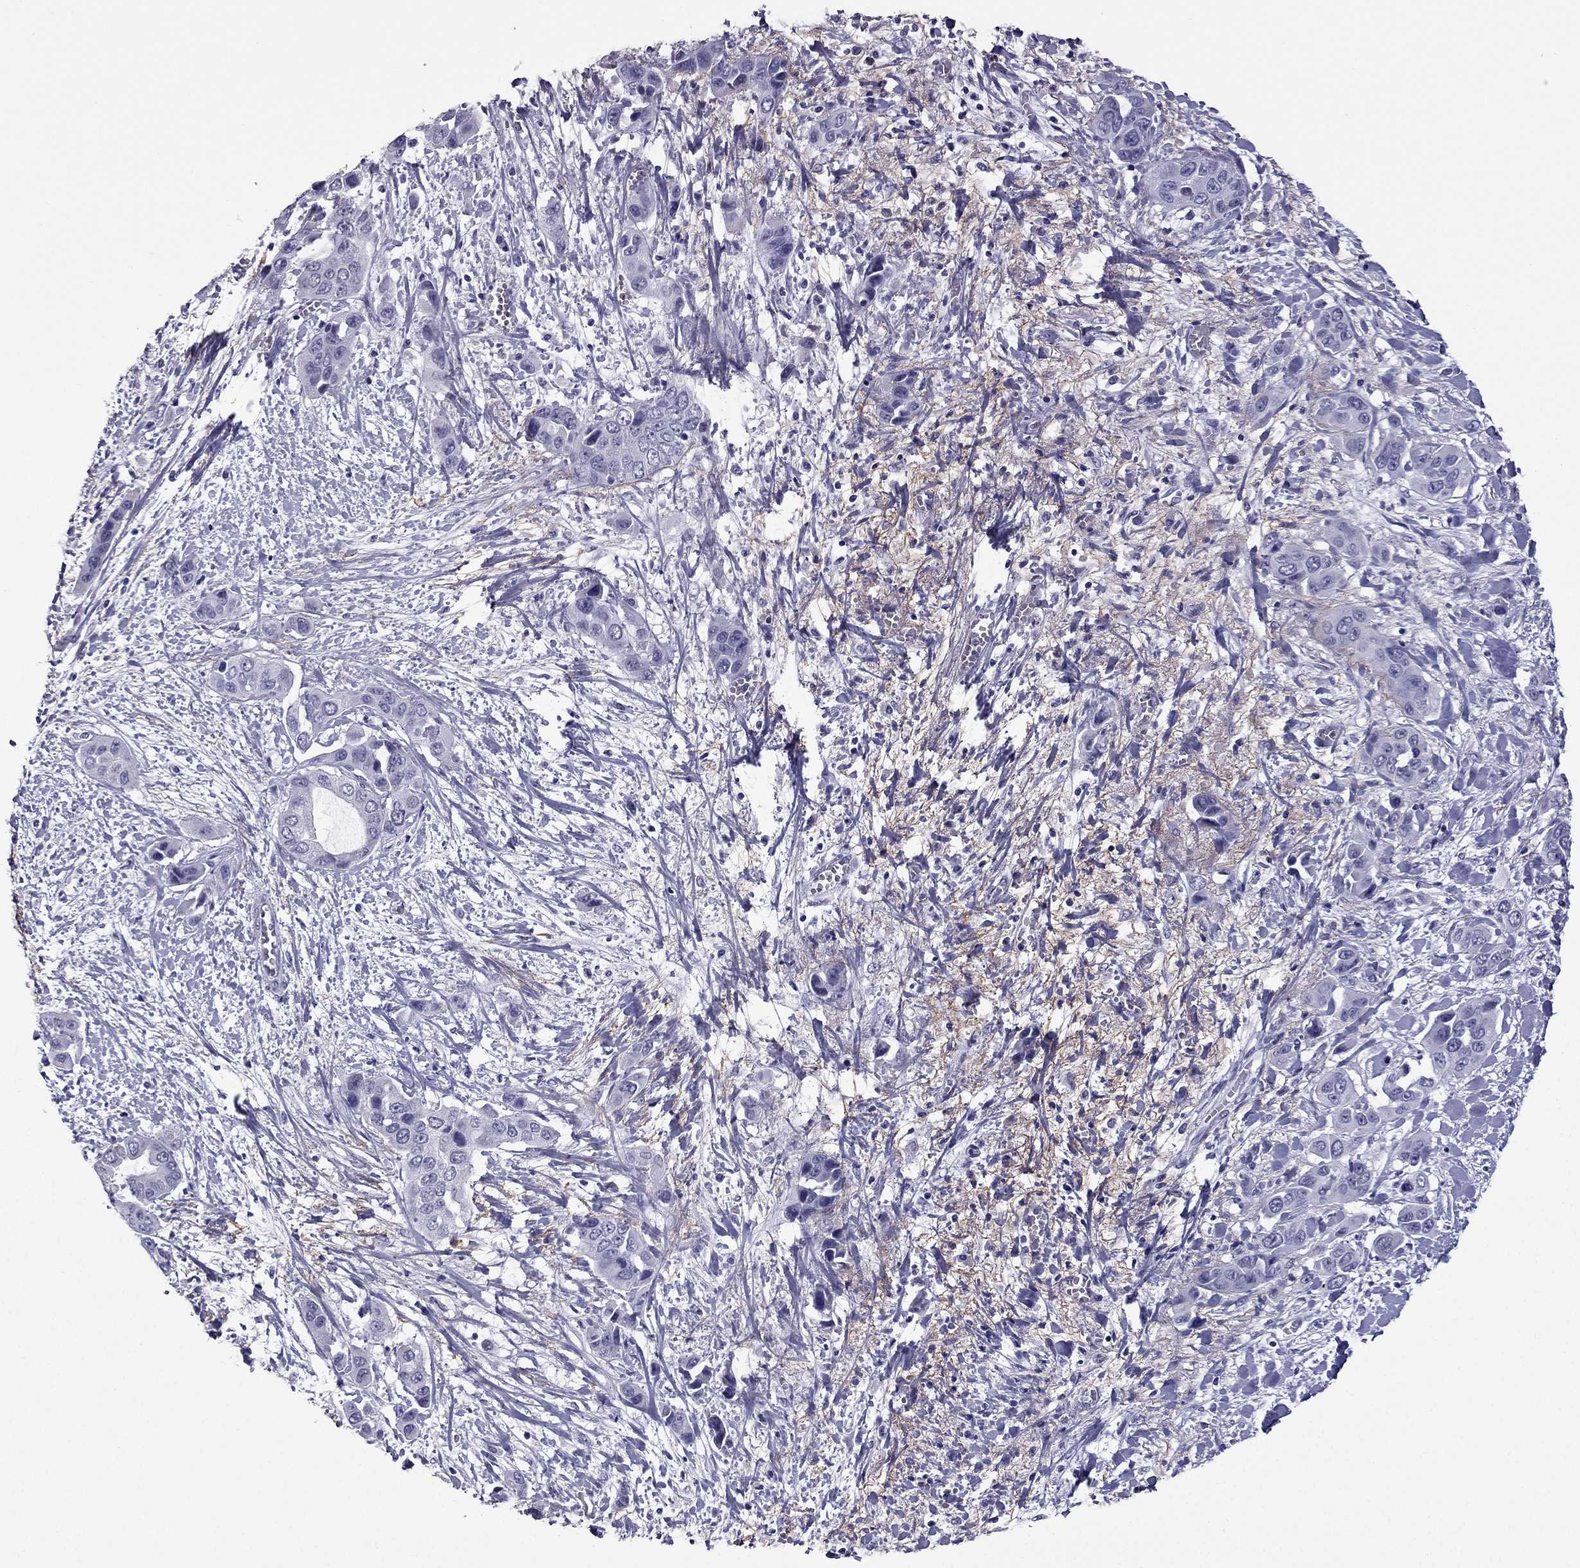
{"staining": {"intensity": "negative", "quantity": "none", "location": "none"}, "tissue": "liver cancer", "cell_type": "Tumor cells", "image_type": "cancer", "snomed": [{"axis": "morphology", "description": "Cholangiocarcinoma"}, {"axis": "topography", "description": "Liver"}], "caption": "This is an IHC photomicrograph of liver cancer (cholangiocarcinoma). There is no positivity in tumor cells.", "gene": "MYLK3", "patient": {"sex": "female", "age": 52}}